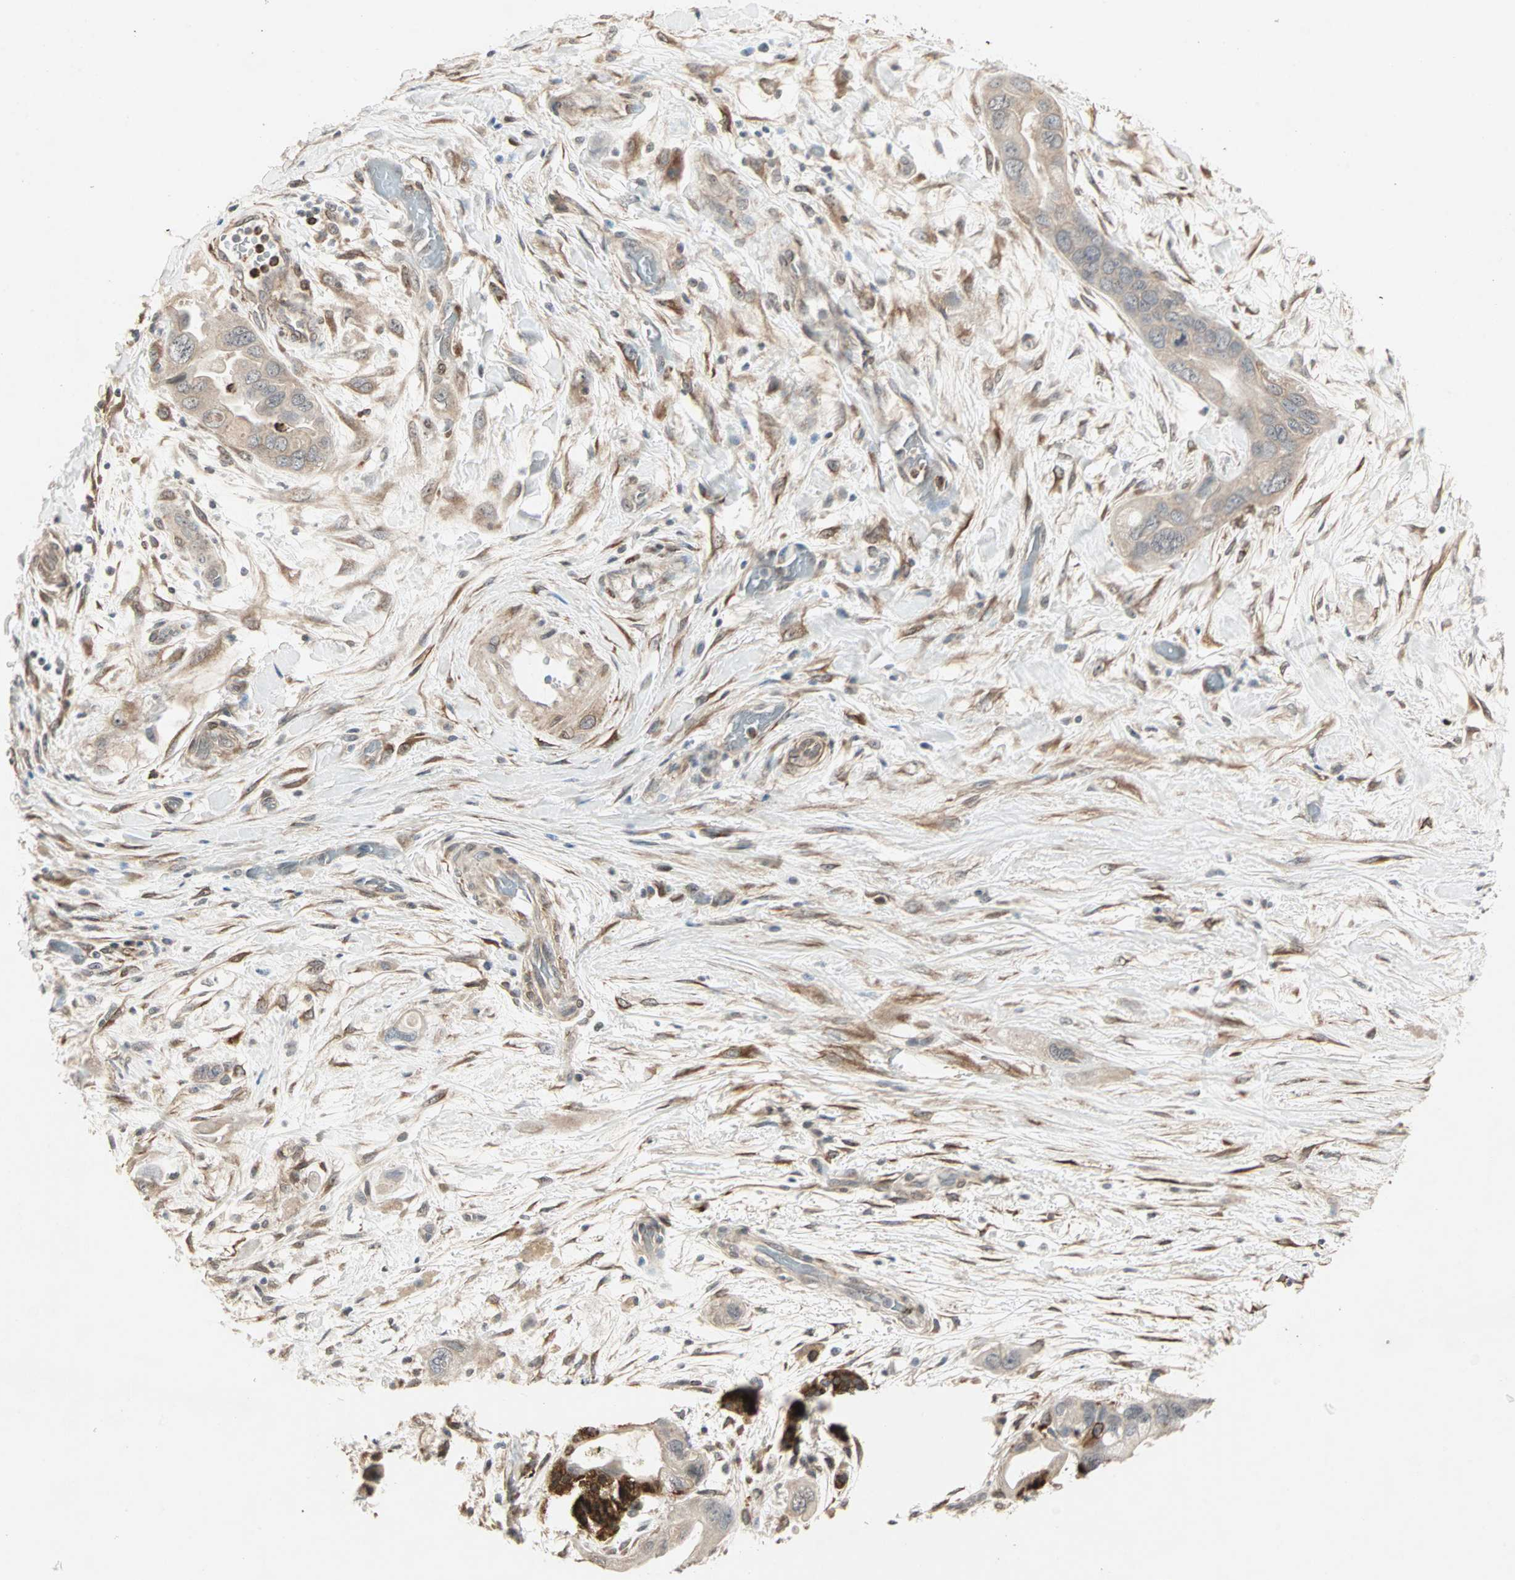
{"staining": {"intensity": "weak", "quantity": "<25%", "location": "cytoplasmic/membranous"}, "tissue": "pancreatic cancer", "cell_type": "Tumor cells", "image_type": "cancer", "snomed": [{"axis": "morphology", "description": "Adenocarcinoma, NOS"}, {"axis": "topography", "description": "Pancreas"}], "caption": "DAB immunohistochemical staining of human pancreatic cancer (adenocarcinoma) shows no significant staining in tumor cells.", "gene": "TRPV4", "patient": {"sex": "female", "age": 77}}